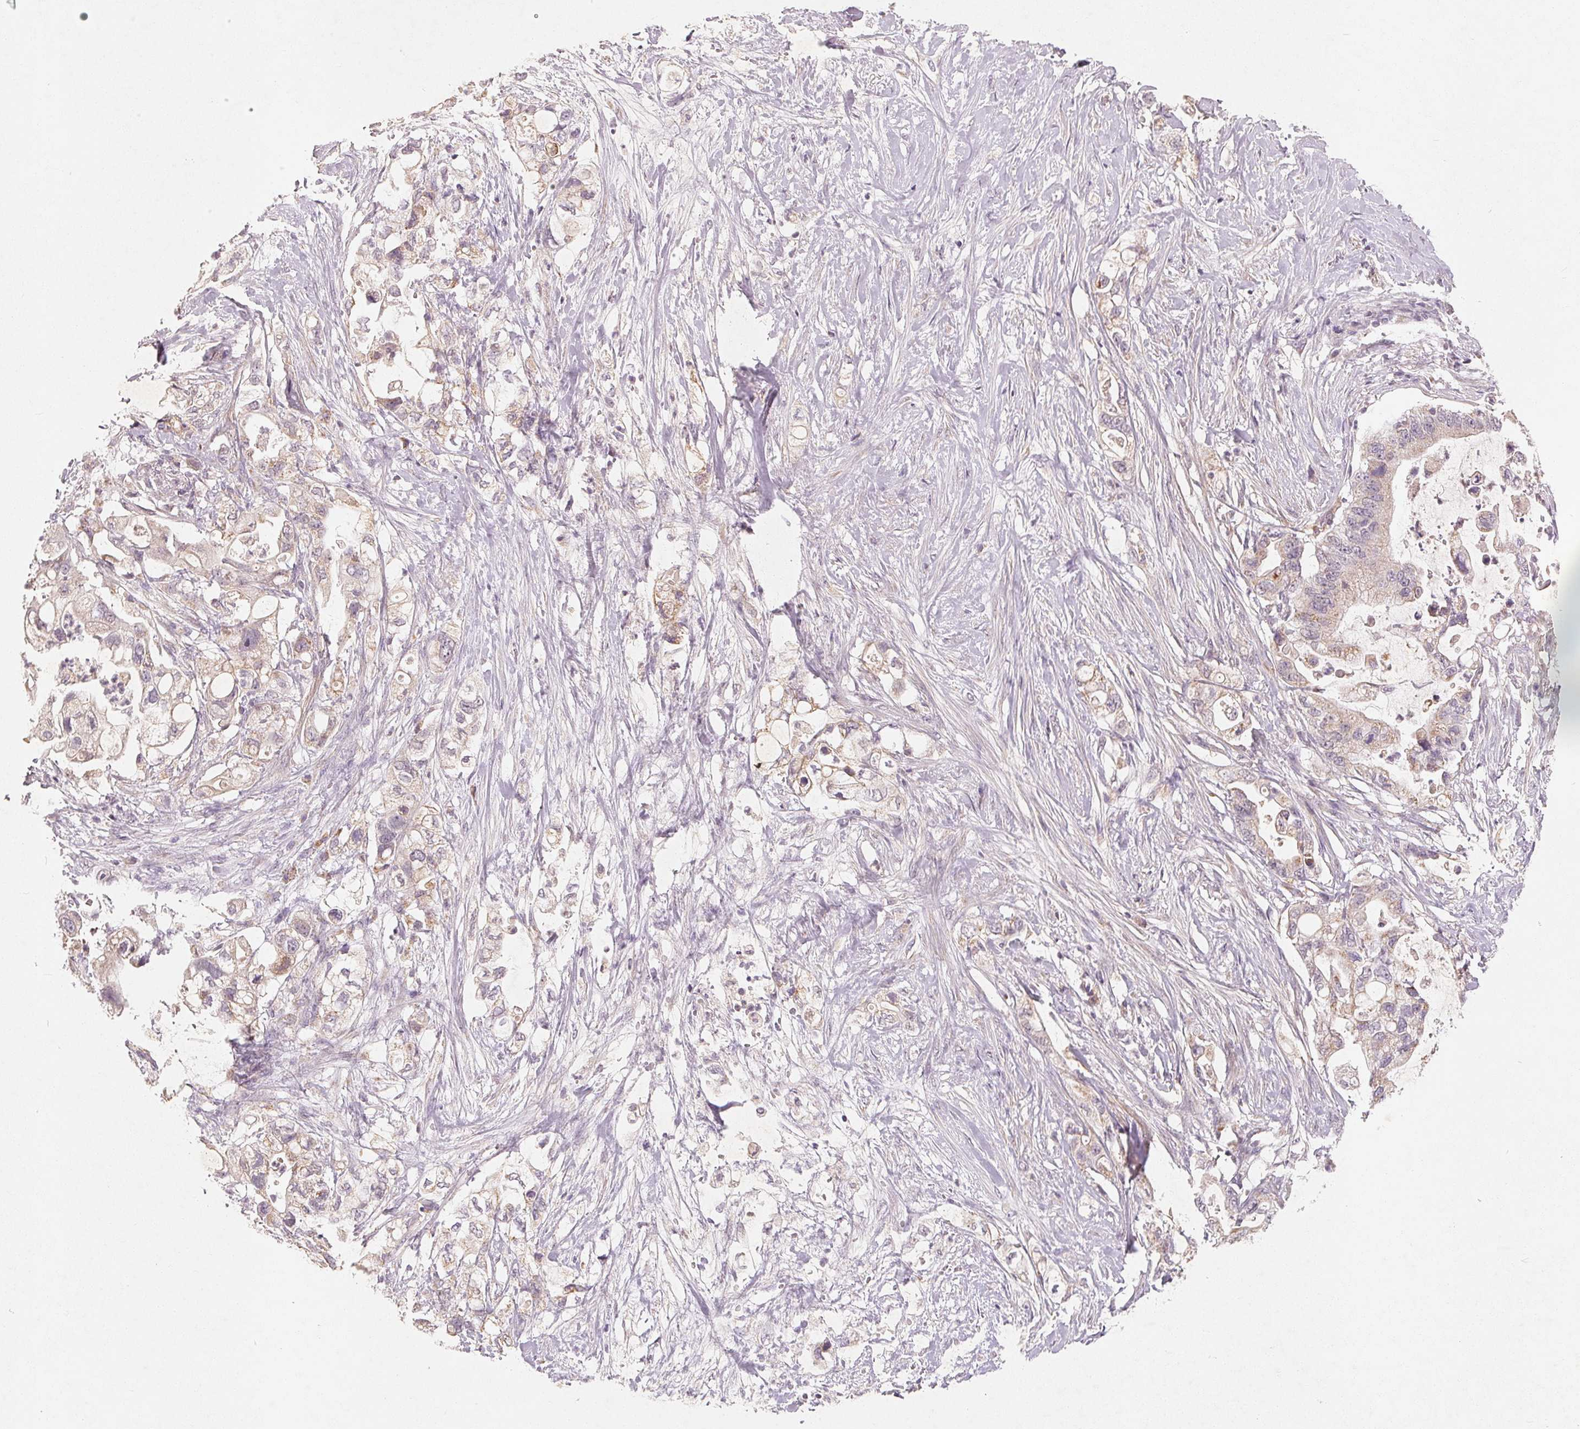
{"staining": {"intensity": "weak", "quantity": "25%-75%", "location": "cytoplasmic/membranous"}, "tissue": "pancreatic cancer", "cell_type": "Tumor cells", "image_type": "cancer", "snomed": [{"axis": "morphology", "description": "Adenocarcinoma, NOS"}, {"axis": "topography", "description": "Pancreas"}], "caption": "Tumor cells exhibit weak cytoplasmic/membranous expression in about 25%-75% of cells in pancreatic cancer (adenocarcinoma).", "gene": "GHITM", "patient": {"sex": "female", "age": 72}}